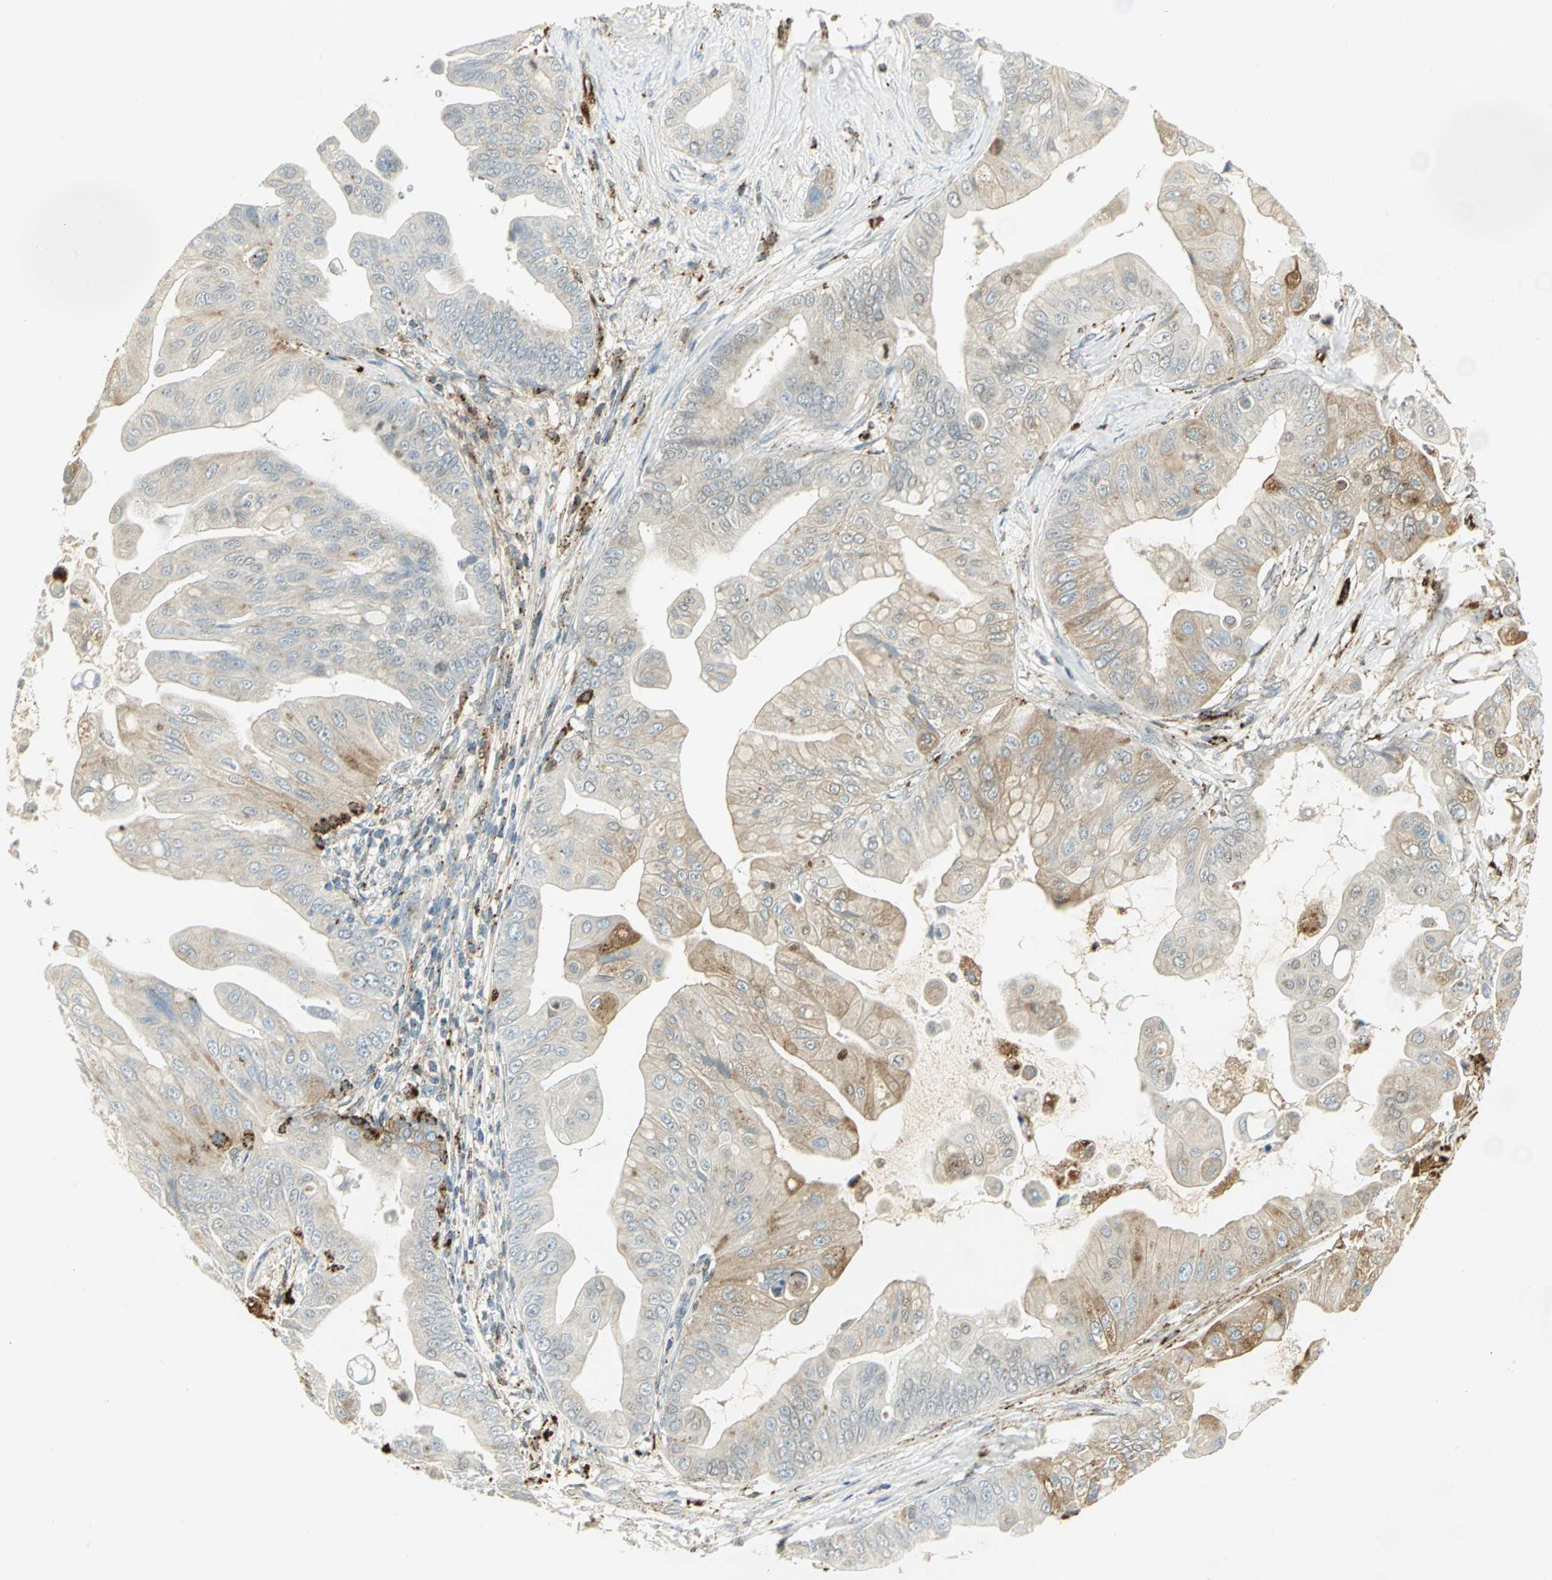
{"staining": {"intensity": "weak", "quantity": ">75%", "location": "cytoplasmic/membranous"}, "tissue": "pancreatic cancer", "cell_type": "Tumor cells", "image_type": "cancer", "snomed": [{"axis": "morphology", "description": "Adenocarcinoma, NOS"}, {"axis": "topography", "description": "Pancreas"}], "caption": "Protein staining of pancreatic adenocarcinoma tissue exhibits weak cytoplasmic/membranous staining in about >75% of tumor cells. Immunohistochemistry (ihc) stains the protein in brown and the nuclei are stained blue.", "gene": "ARSA", "patient": {"sex": "female", "age": 75}}